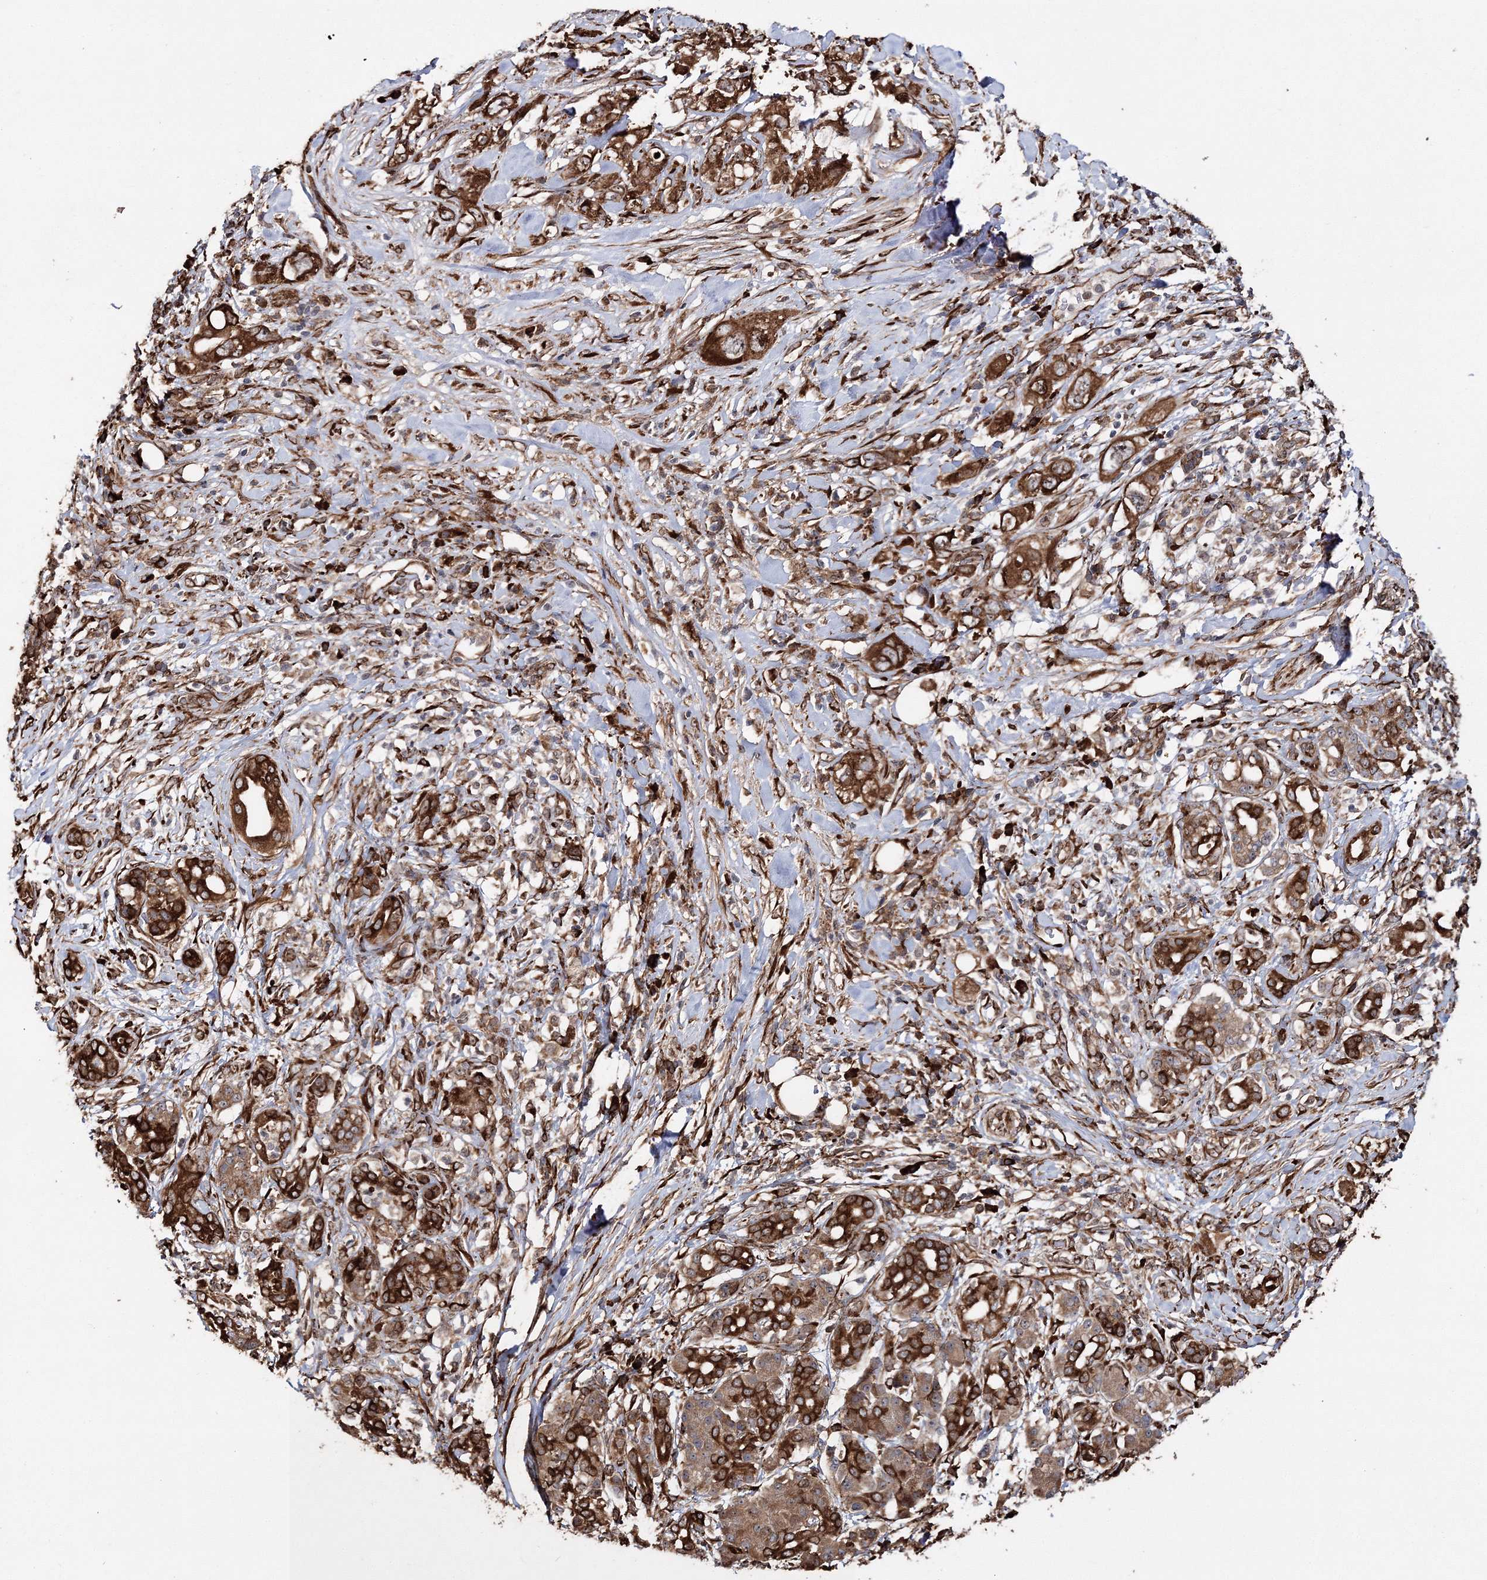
{"staining": {"intensity": "strong", "quantity": ">75%", "location": "cytoplasmic/membranous"}, "tissue": "pancreatic cancer", "cell_type": "Tumor cells", "image_type": "cancer", "snomed": [{"axis": "morphology", "description": "Adenocarcinoma, NOS"}, {"axis": "topography", "description": "Pancreas"}], "caption": "A brown stain highlights strong cytoplasmic/membranous expression of a protein in human pancreatic cancer tumor cells. The staining was performed using DAB (3,3'-diaminobenzidine) to visualize the protein expression in brown, while the nuclei were stained in blue with hematoxylin (Magnification: 20x).", "gene": "SCRN3", "patient": {"sex": "female", "age": 56}}